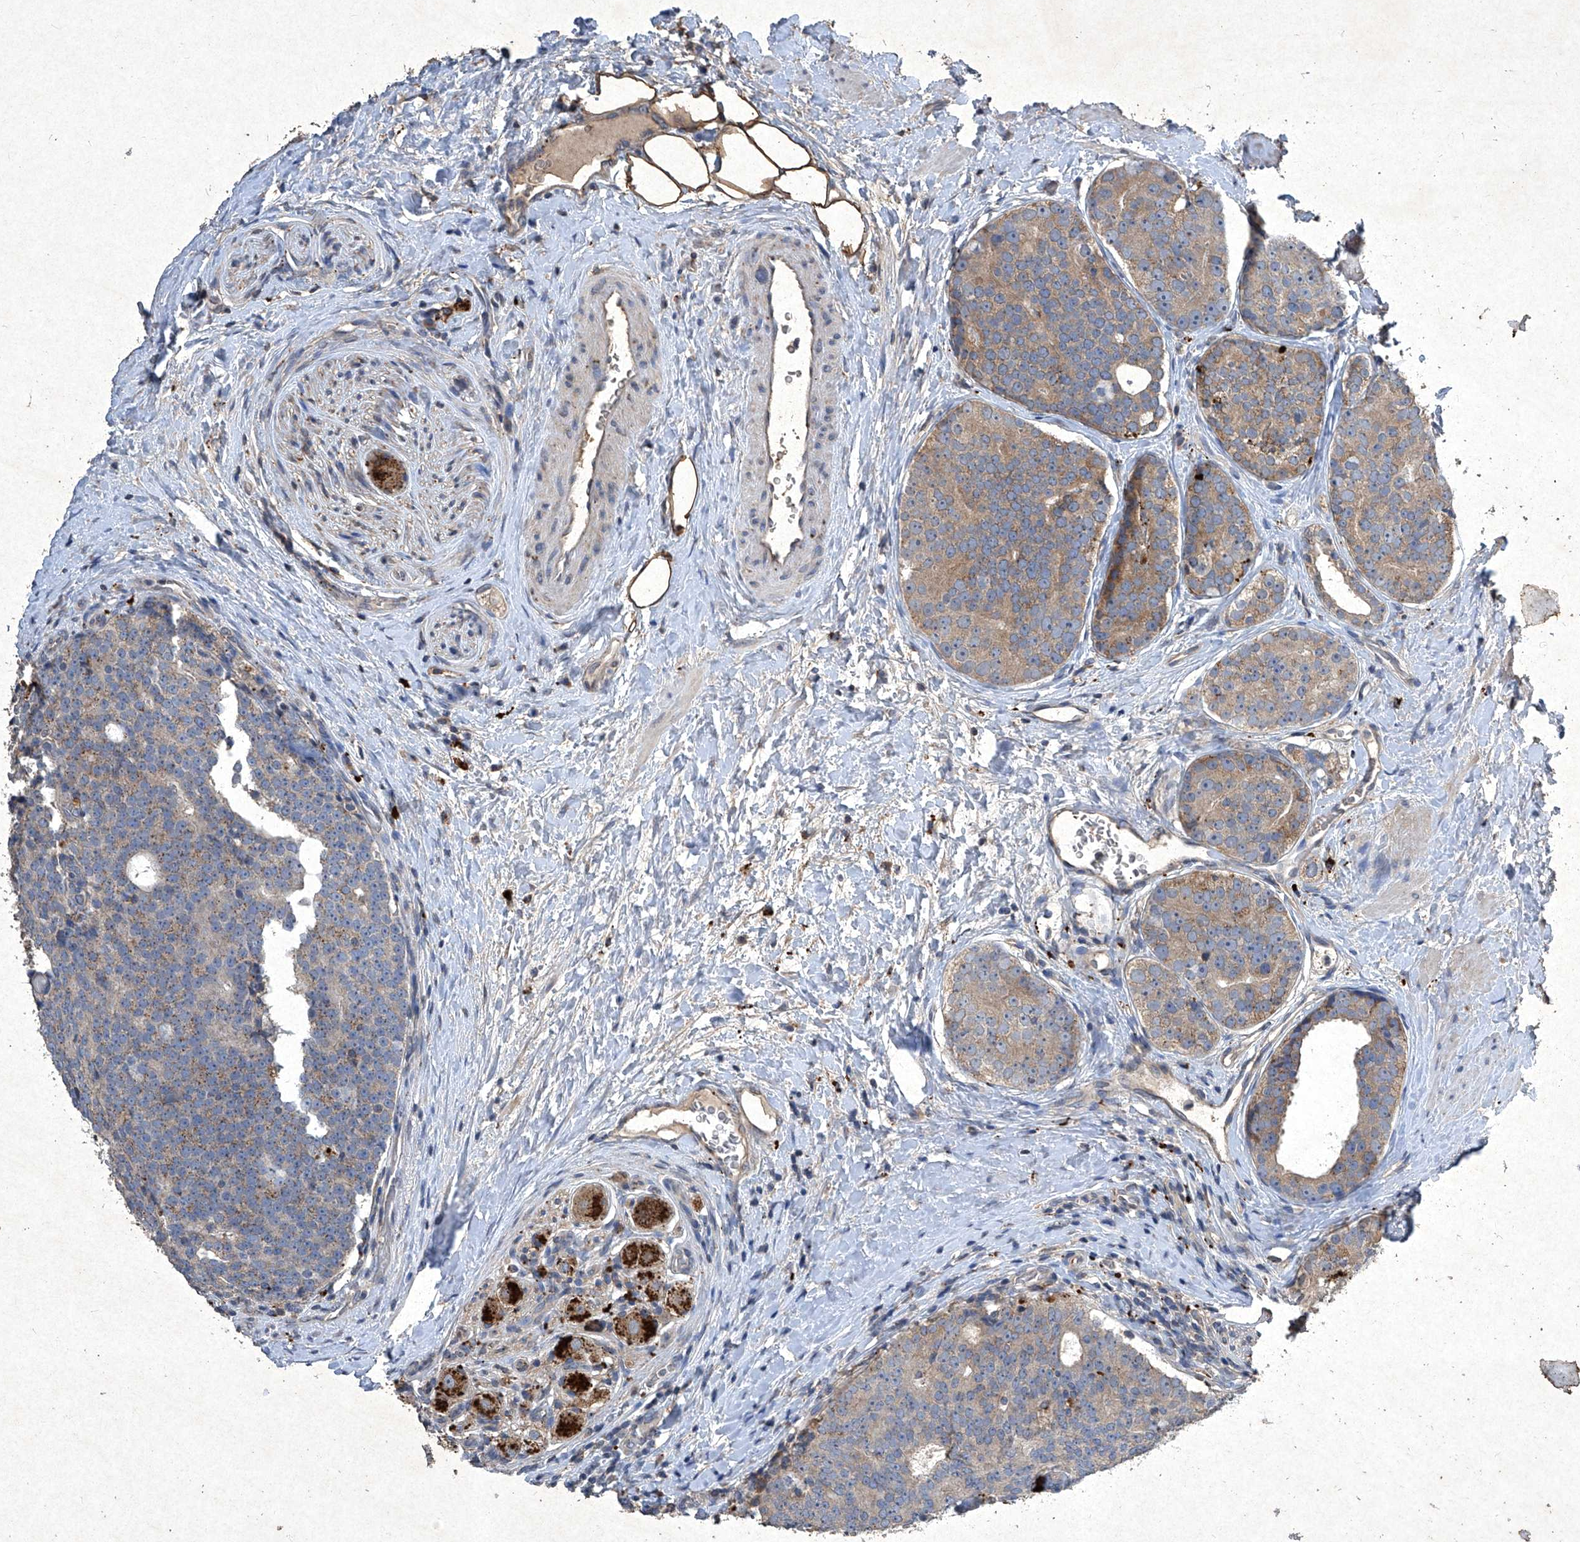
{"staining": {"intensity": "moderate", "quantity": ">75%", "location": "cytoplasmic/membranous"}, "tissue": "prostate cancer", "cell_type": "Tumor cells", "image_type": "cancer", "snomed": [{"axis": "morphology", "description": "Adenocarcinoma, High grade"}, {"axis": "topography", "description": "Prostate"}], "caption": "Protein expression analysis of human prostate cancer reveals moderate cytoplasmic/membranous staining in approximately >75% of tumor cells. Using DAB (brown) and hematoxylin (blue) stains, captured at high magnification using brightfield microscopy.", "gene": "MED16", "patient": {"sex": "male", "age": 56}}